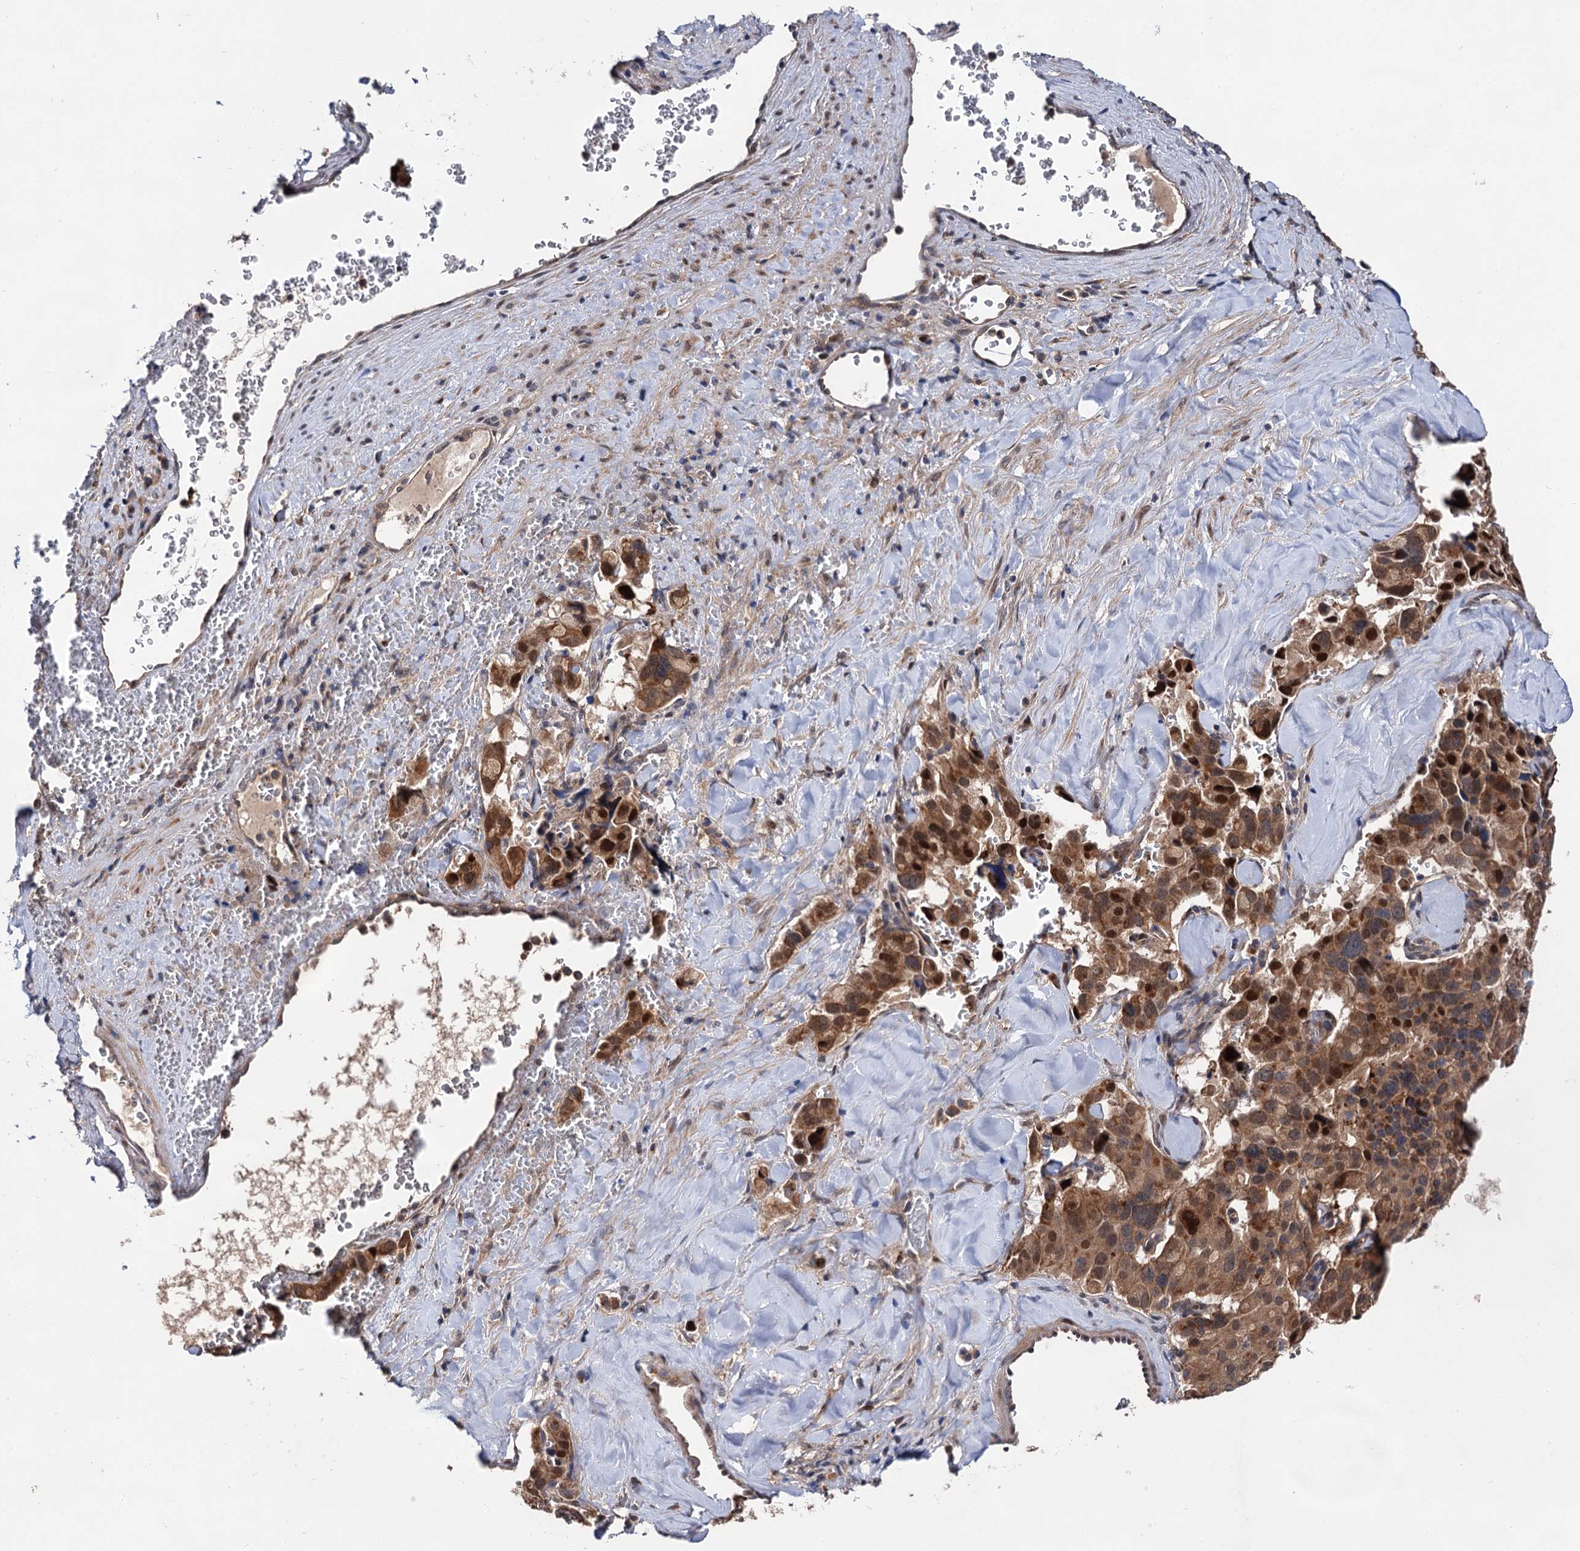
{"staining": {"intensity": "moderate", "quantity": ">75%", "location": "cytoplasmic/membranous"}, "tissue": "pancreatic cancer", "cell_type": "Tumor cells", "image_type": "cancer", "snomed": [{"axis": "morphology", "description": "Adenocarcinoma, NOS"}, {"axis": "topography", "description": "Pancreas"}], "caption": "Immunohistochemical staining of human pancreatic cancer (adenocarcinoma) displays moderate cytoplasmic/membranous protein expression in about >75% of tumor cells. The staining was performed using DAB (3,3'-diaminobenzidine), with brown indicating positive protein expression. Nuclei are stained blue with hematoxylin.", "gene": "NAA25", "patient": {"sex": "male", "age": 65}}